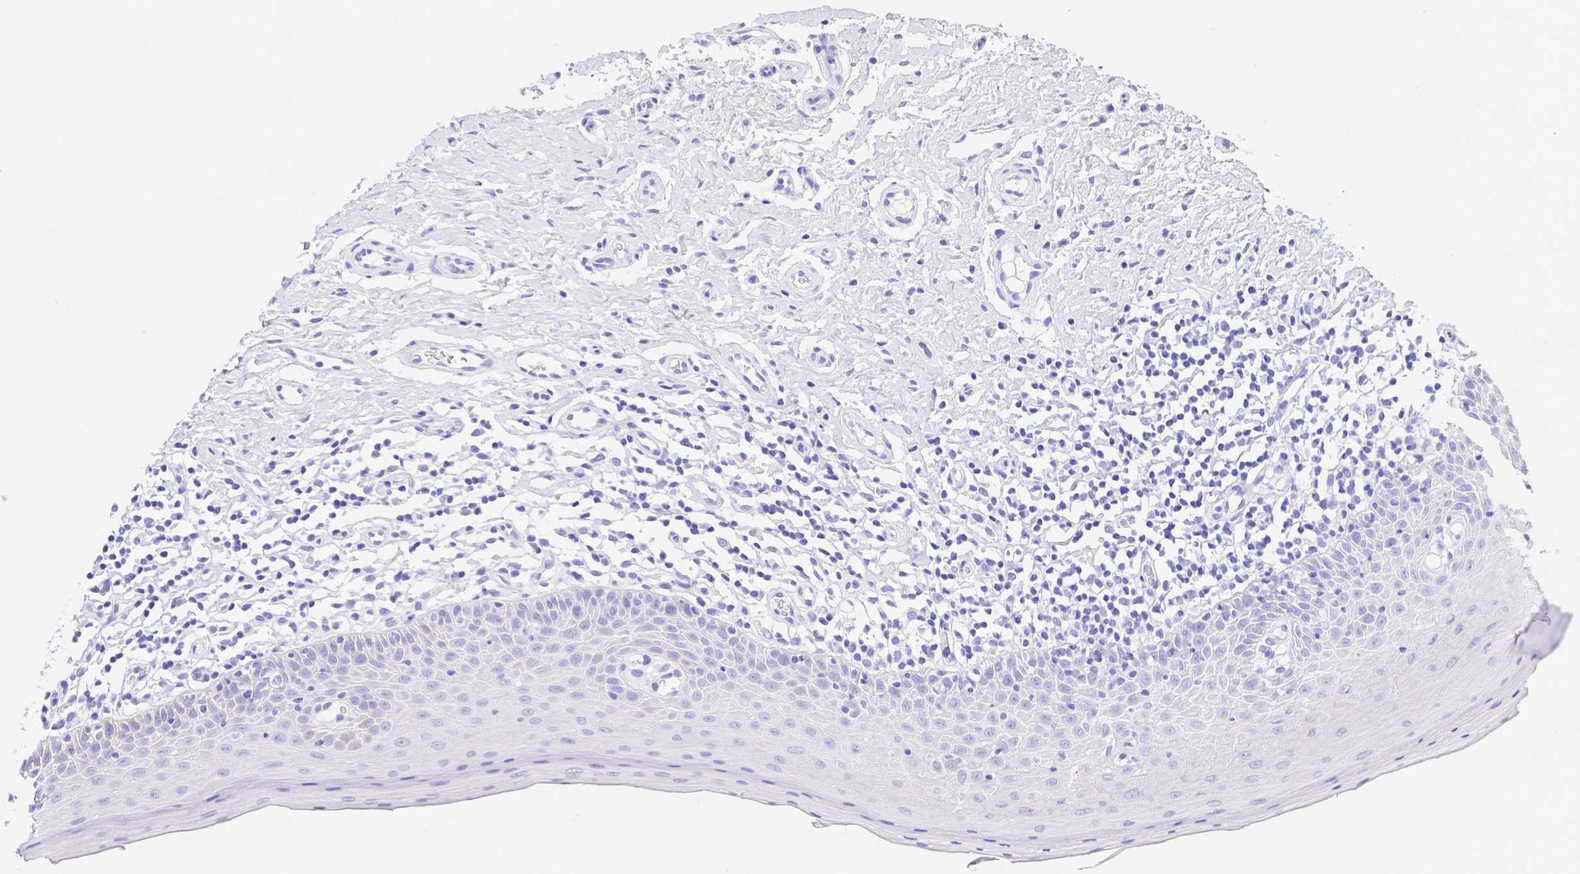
{"staining": {"intensity": "negative", "quantity": "none", "location": "none"}, "tissue": "oral mucosa", "cell_type": "Squamous epithelial cells", "image_type": "normal", "snomed": [{"axis": "morphology", "description": "Normal tissue, NOS"}, {"axis": "topography", "description": "Oral tissue"}, {"axis": "topography", "description": "Tounge, NOS"}], "caption": "DAB (3,3'-diaminobenzidine) immunohistochemical staining of unremarkable human oral mucosa displays no significant expression in squamous epithelial cells.", "gene": "SMR3A", "patient": {"sex": "female", "age": 58}}